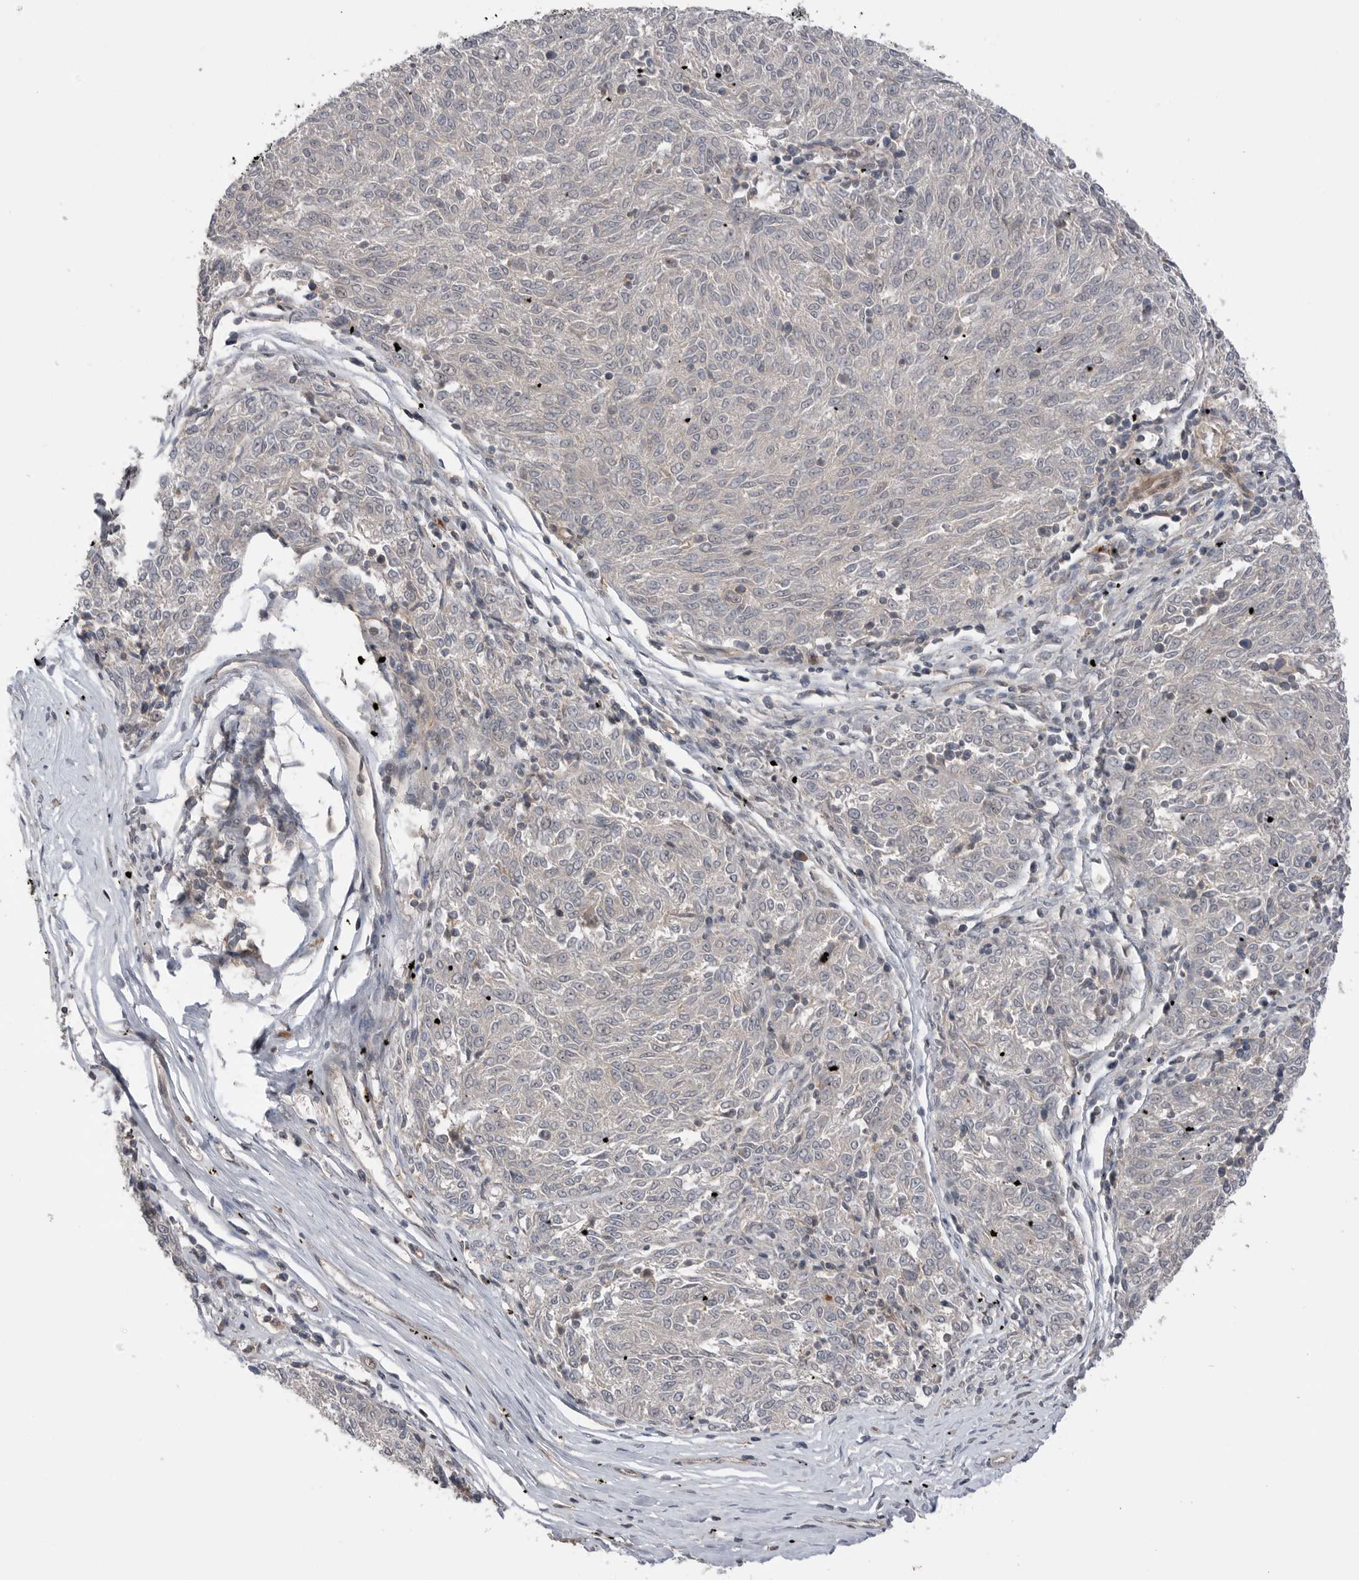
{"staining": {"intensity": "negative", "quantity": "none", "location": "none"}, "tissue": "melanoma", "cell_type": "Tumor cells", "image_type": "cancer", "snomed": [{"axis": "morphology", "description": "Malignant melanoma, NOS"}, {"axis": "topography", "description": "Skin"}], "caption": "IHC photomicrograph of neoplastic tissue: melanoma stained with DAB (3,3'-diaminobenzidine) displays no significant protein positivity in tumor cells.", "gene": "PEAK1", "patient": {"sex": "female", "age": 72}}